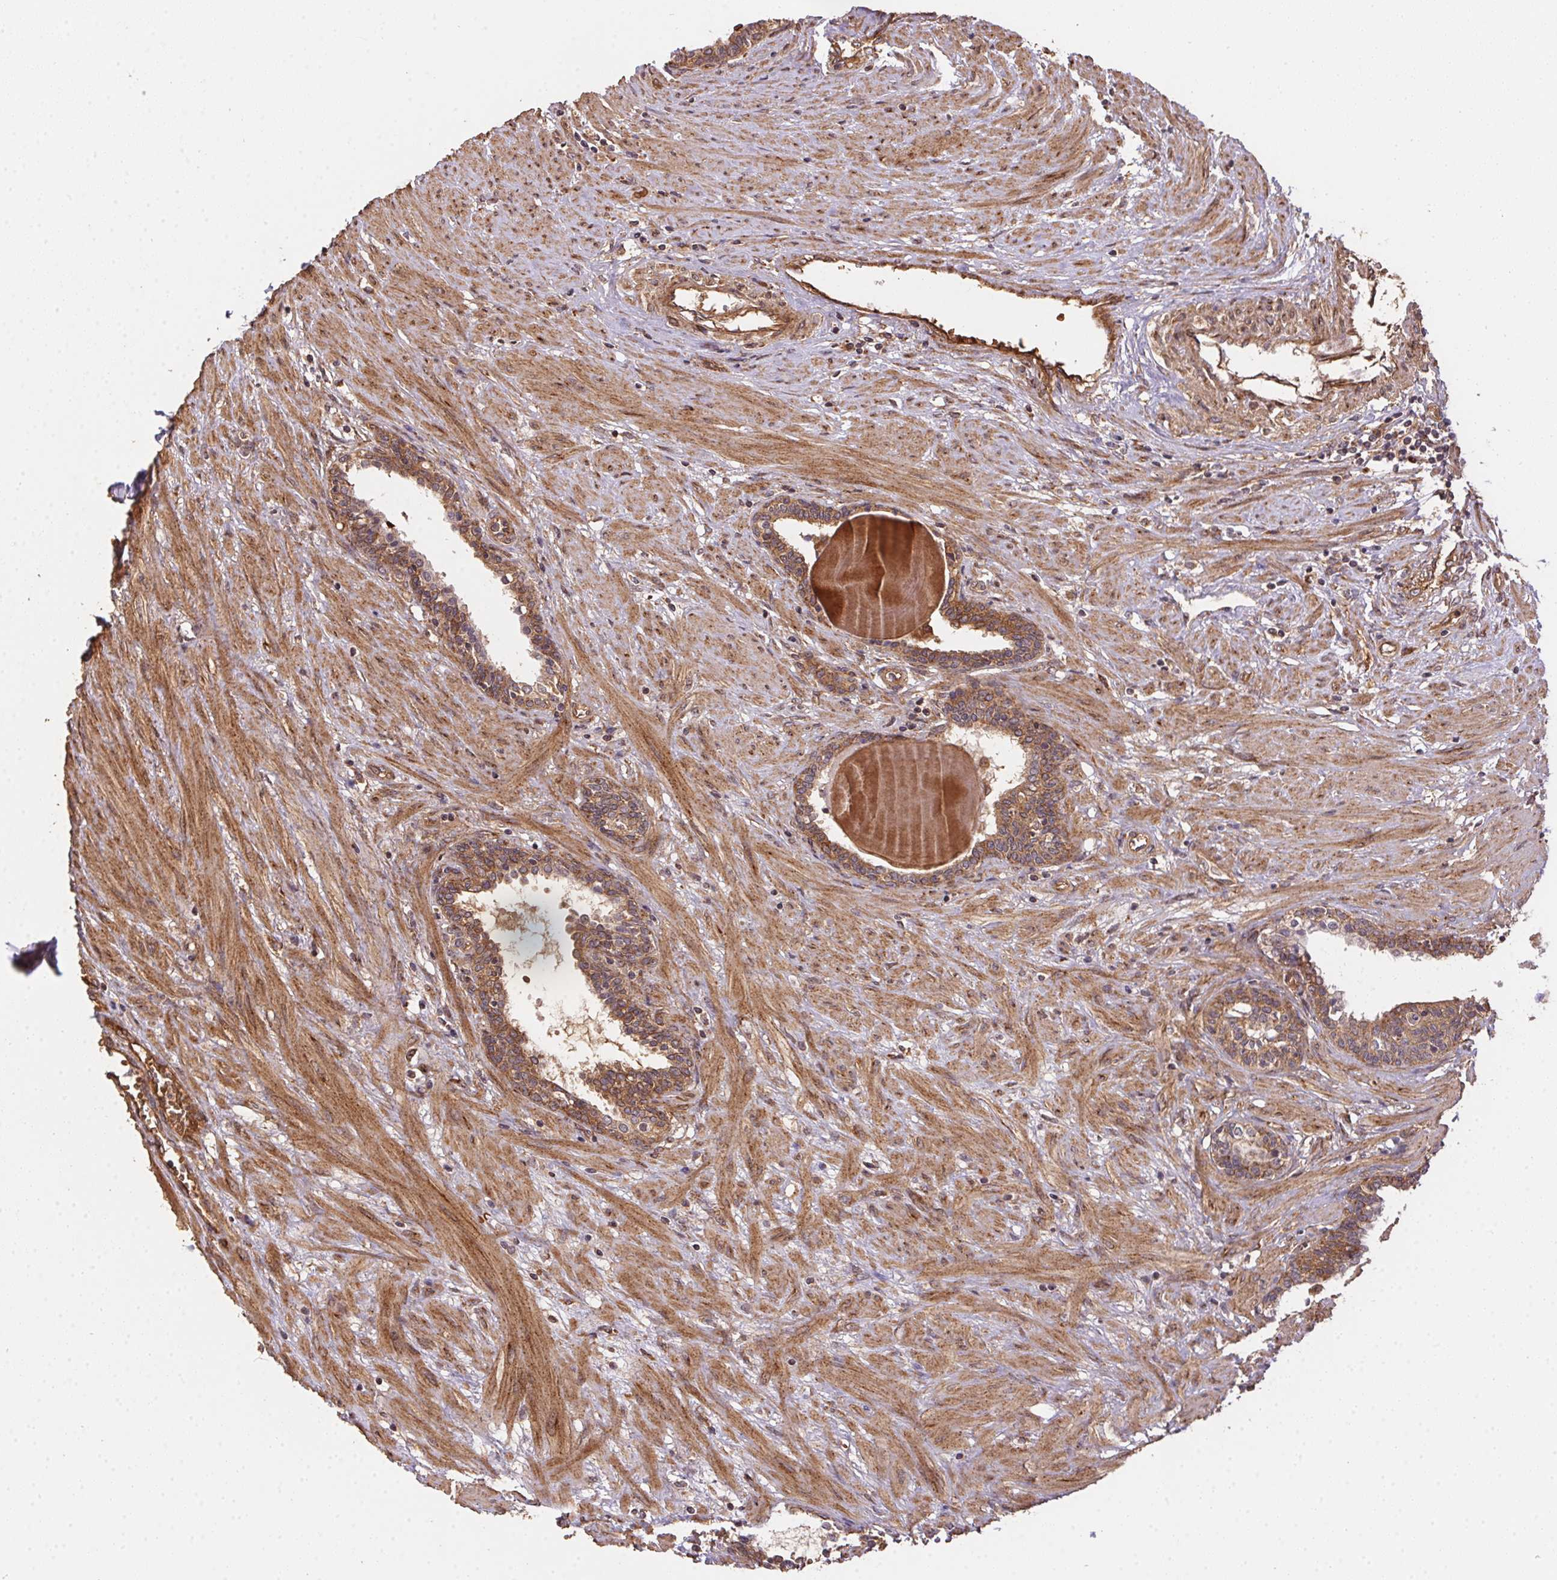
{"staining": {"intensity": "moderate", "quantity": "25%-75%", "location": "cytoplasmic/membranous"}, "tissue": "prostate", "cell_type": "Glandular cells", "image_type": "normal", "snomed": [{"axis": "morphology", "description": "Normal tissue, NOS"}, {"axis": "topography", "description": "Prostate"}], "caption": "Brown immunohistochemical staining in unremarkable human prostate exhibits moderate cytoplasmic/membranous positivity in approximately 25%-75% of glandular cells.", "gene": "USE1", "patient": {"sex": "male", "age": 55}}